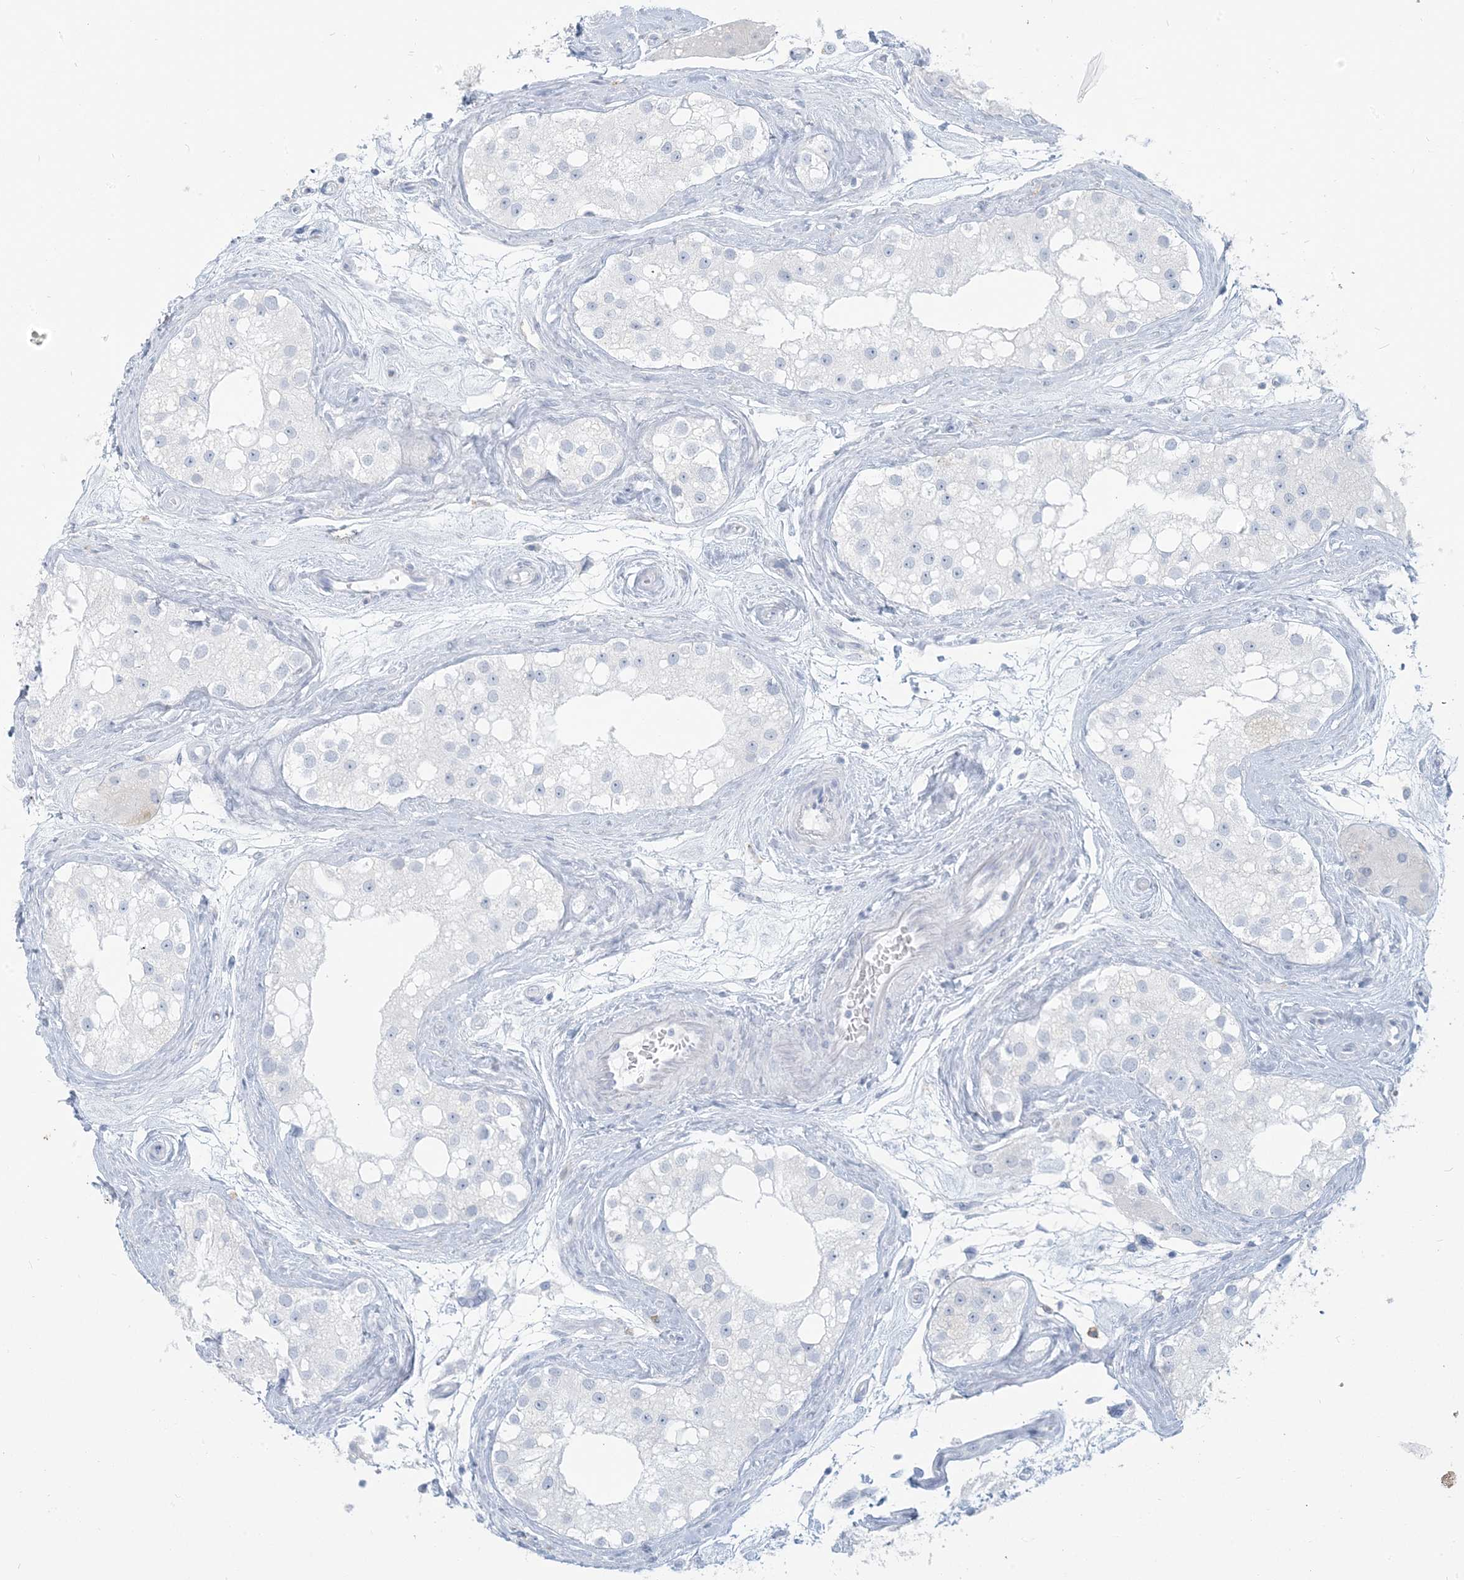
{"staining": {"intensity": "negative", "quantity": "none", "location": "none"}, "tissue": "testis", "cell_type": "Cells in seminiferous ducts", "image_type": "normal", "snomed": [{"axis": "morphology", "description": "Normal tissue, NOS"}, {"axis": "topography", "description": "Testis"}], "caption": "Immunohistochemistry of normal testis reveals no staining in cells in seminiferous ducts.", "gene": "HLA", "patient": {"sex": "male", "age": 84}}